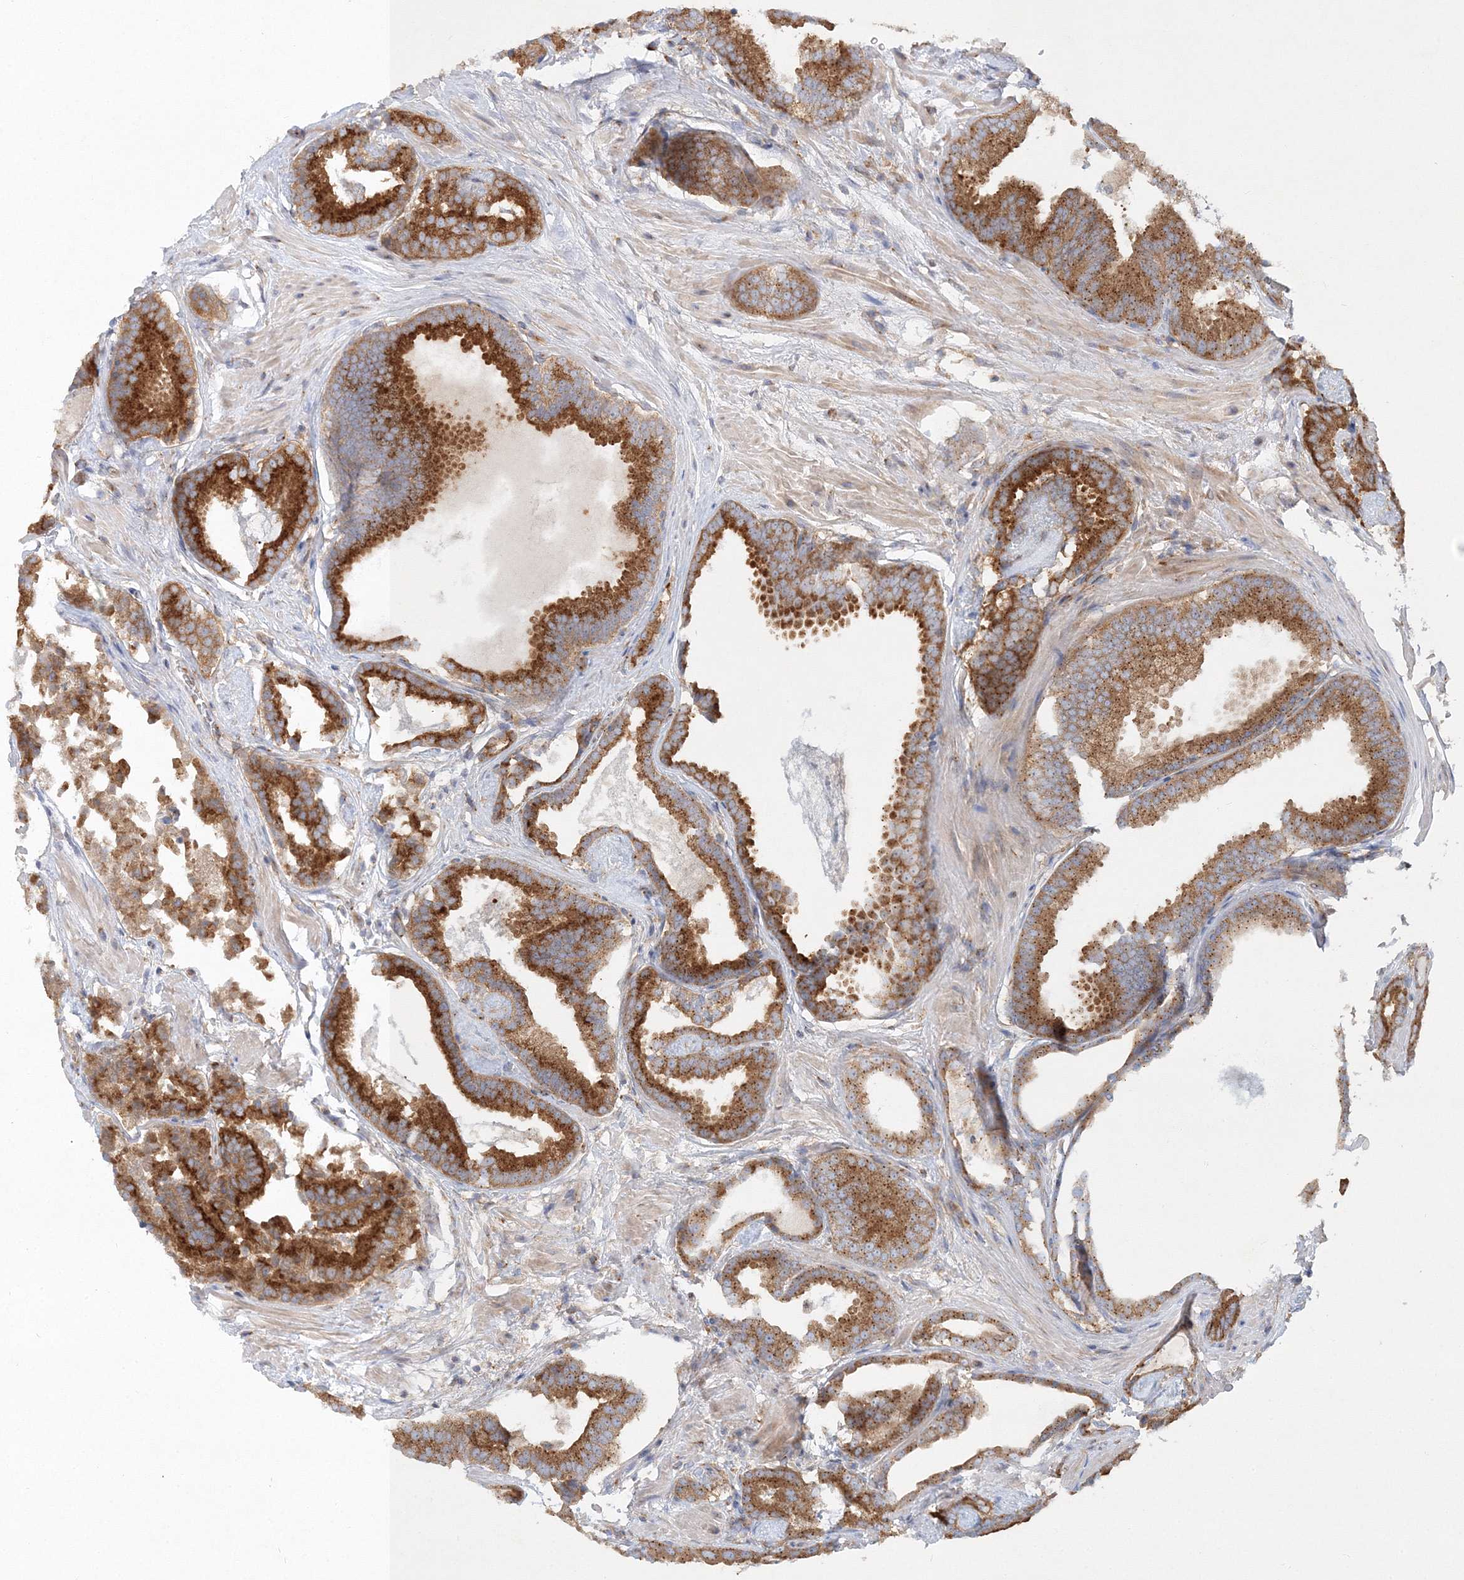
{"staining": {"intensity": "strong", "quantity": ">75%", "location": "cytoplasmic/membranous"}, "tissue": "prostate cancer", "cell_type": "Tumor cells", "image_type": "cancer", "snomed": [{"axis": "morphology", "description": "Adenocarcinoma, Low grade"}, {"axis": "topography", "description": "Prostate"}], "caption": "Brown immunohistochemical staining in prostate adenocarcinoma (low-grade) demonstrates strong cytoplasmic/membranous positivity in approximately >75% of tumor cells.", "gene": "SEC23IP", "patient": {"sex": "male", "age": 71}}